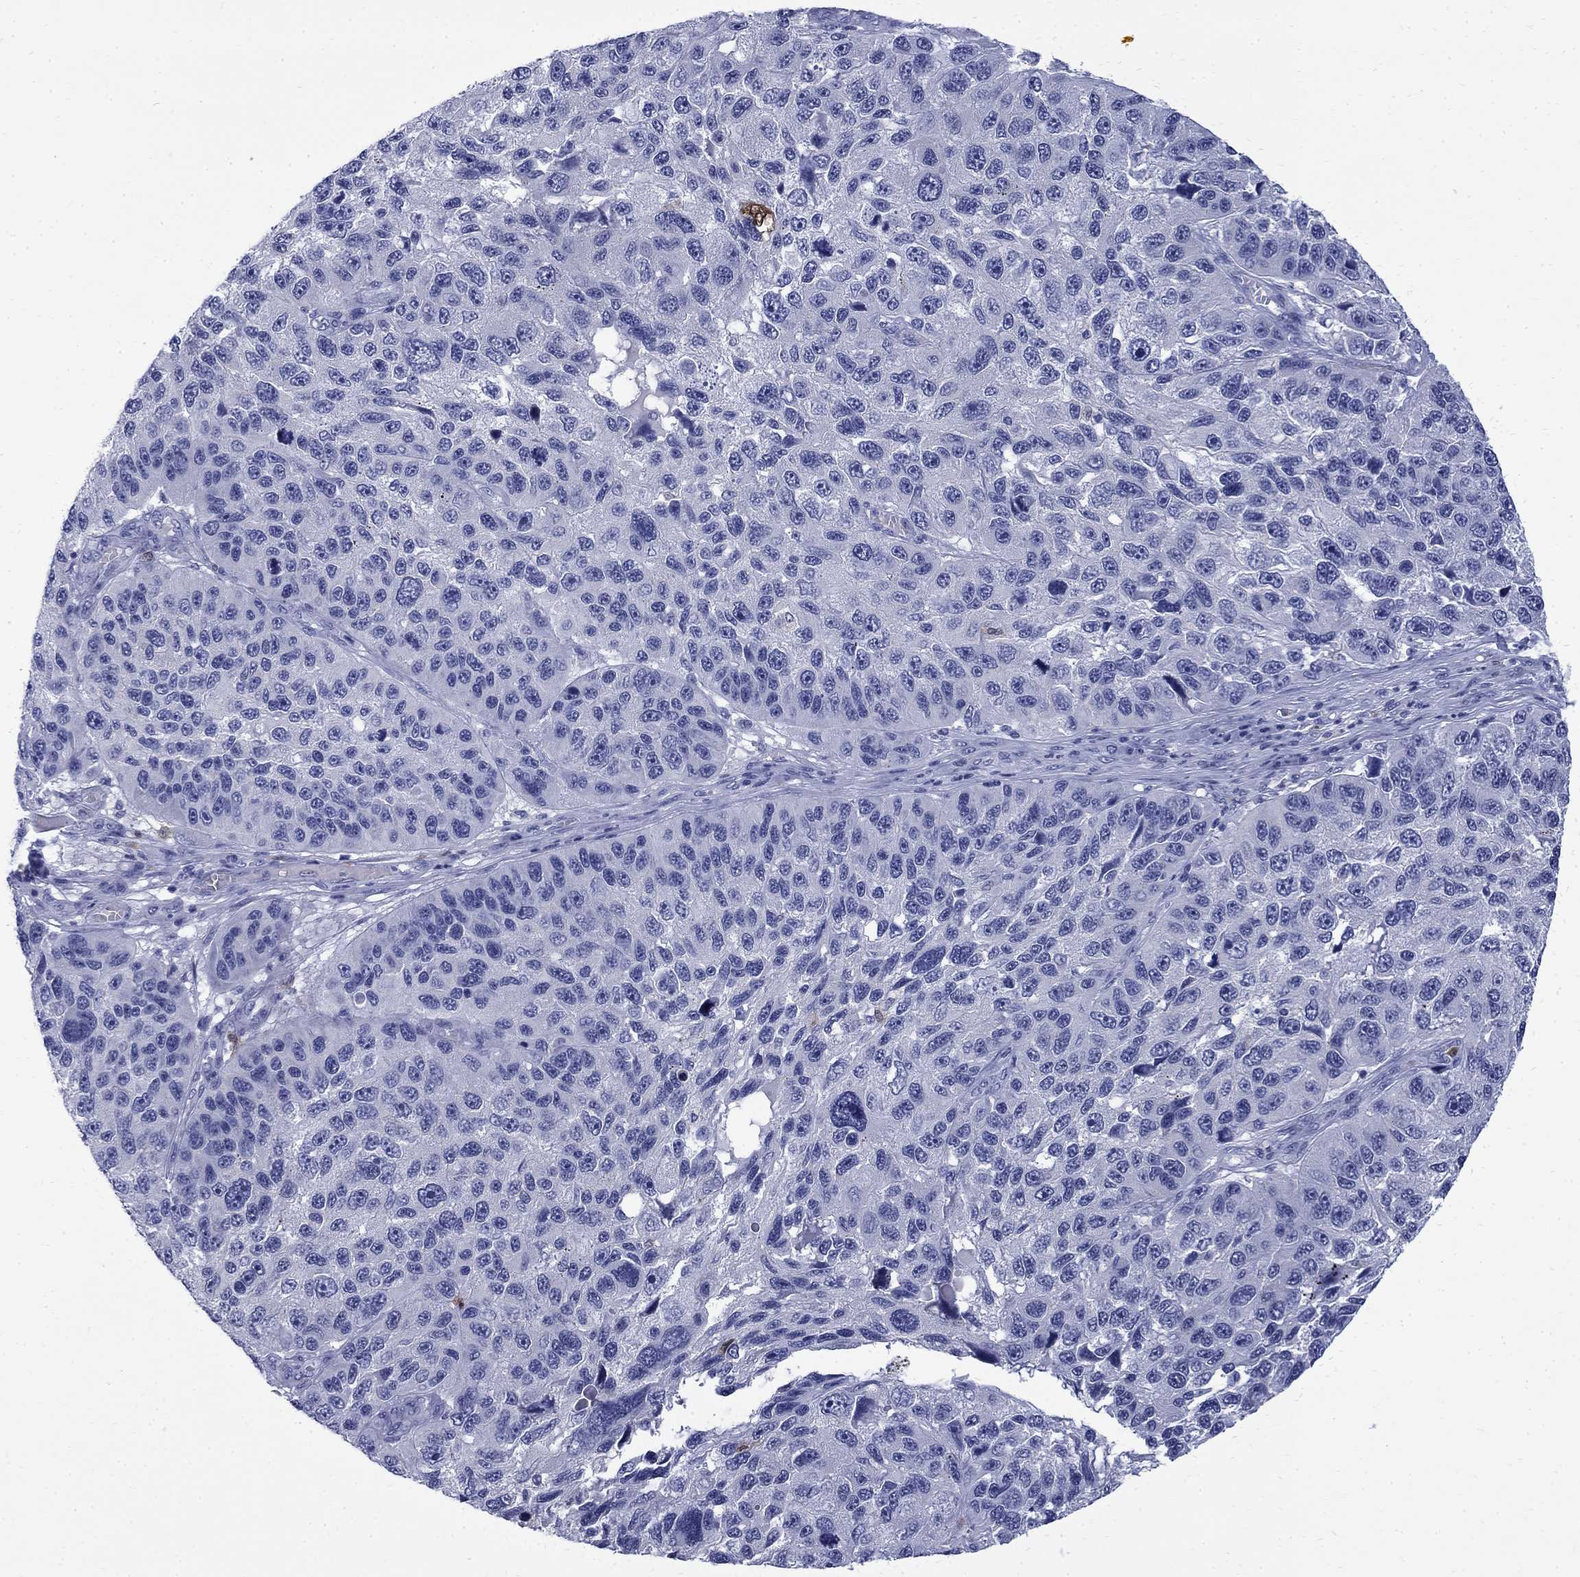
{"staining": {"intensity": "negative", "quantity": "none", "location": "none"}, "tissue": "melanoma", "cell_type": "Tumor cells", "image_type": "cancer", "snomed": [{"axis": "morphology", "description": "Malignant melanoma, NOS"}, {"axis": "topography", "description": "Skin"}], "caption": "Tumor cells are negative for protein expression in human malignant melanoma. (Immunohistochemistry (ihc), brightfield microscopy, high magnification).", "gene": "SERPINB2", "patient": {"sex": "male", "age": 53}}